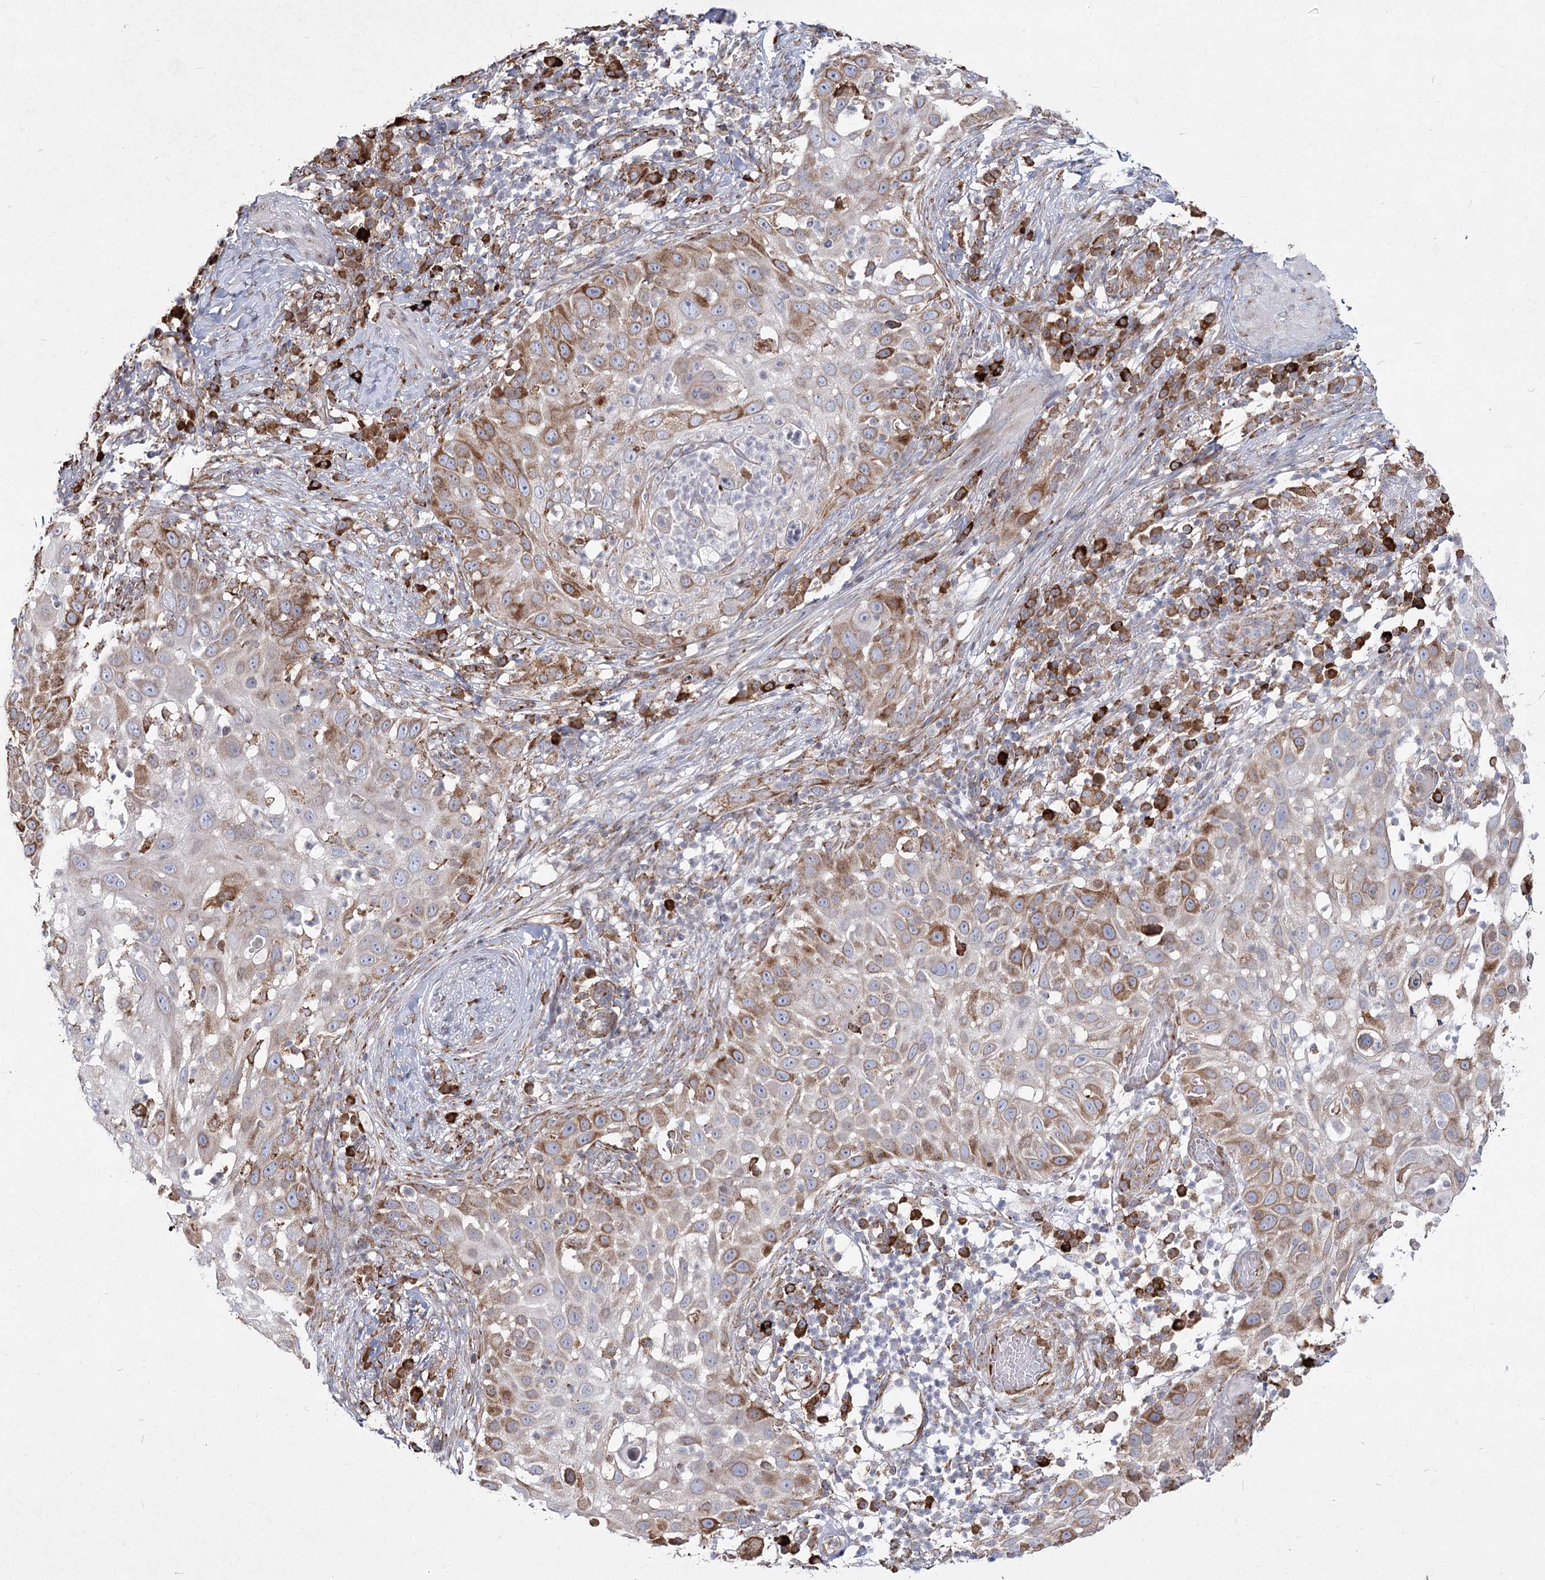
{"staining": {"intensity": "moderate", "quantity": "25%-75%", "location": "cytoplasmic/membranous"}, "tissue": "skin cancer", "cell_type": "Tumor cells", "image_type": "cancer", "snomed": [{"axis": "morphology", "description": "Squamous cell carcinoma, NOS"}, {"axis": "topography", "description": "Skin"}], "caption": "Immunohistochemical staining of human skin squamous cell carcinoma shows moderate cytoplasmic/membranous protein staining in about 25%-75% of tumor cells. The staining was performed using DAB (3,3'-diaminobenzidine), with brown indicating positive protein expression. Nuclei are stained blue with hematoxylin.", "gene": "NHLRC2", "patient": {"sex": "female", "age": 44}}